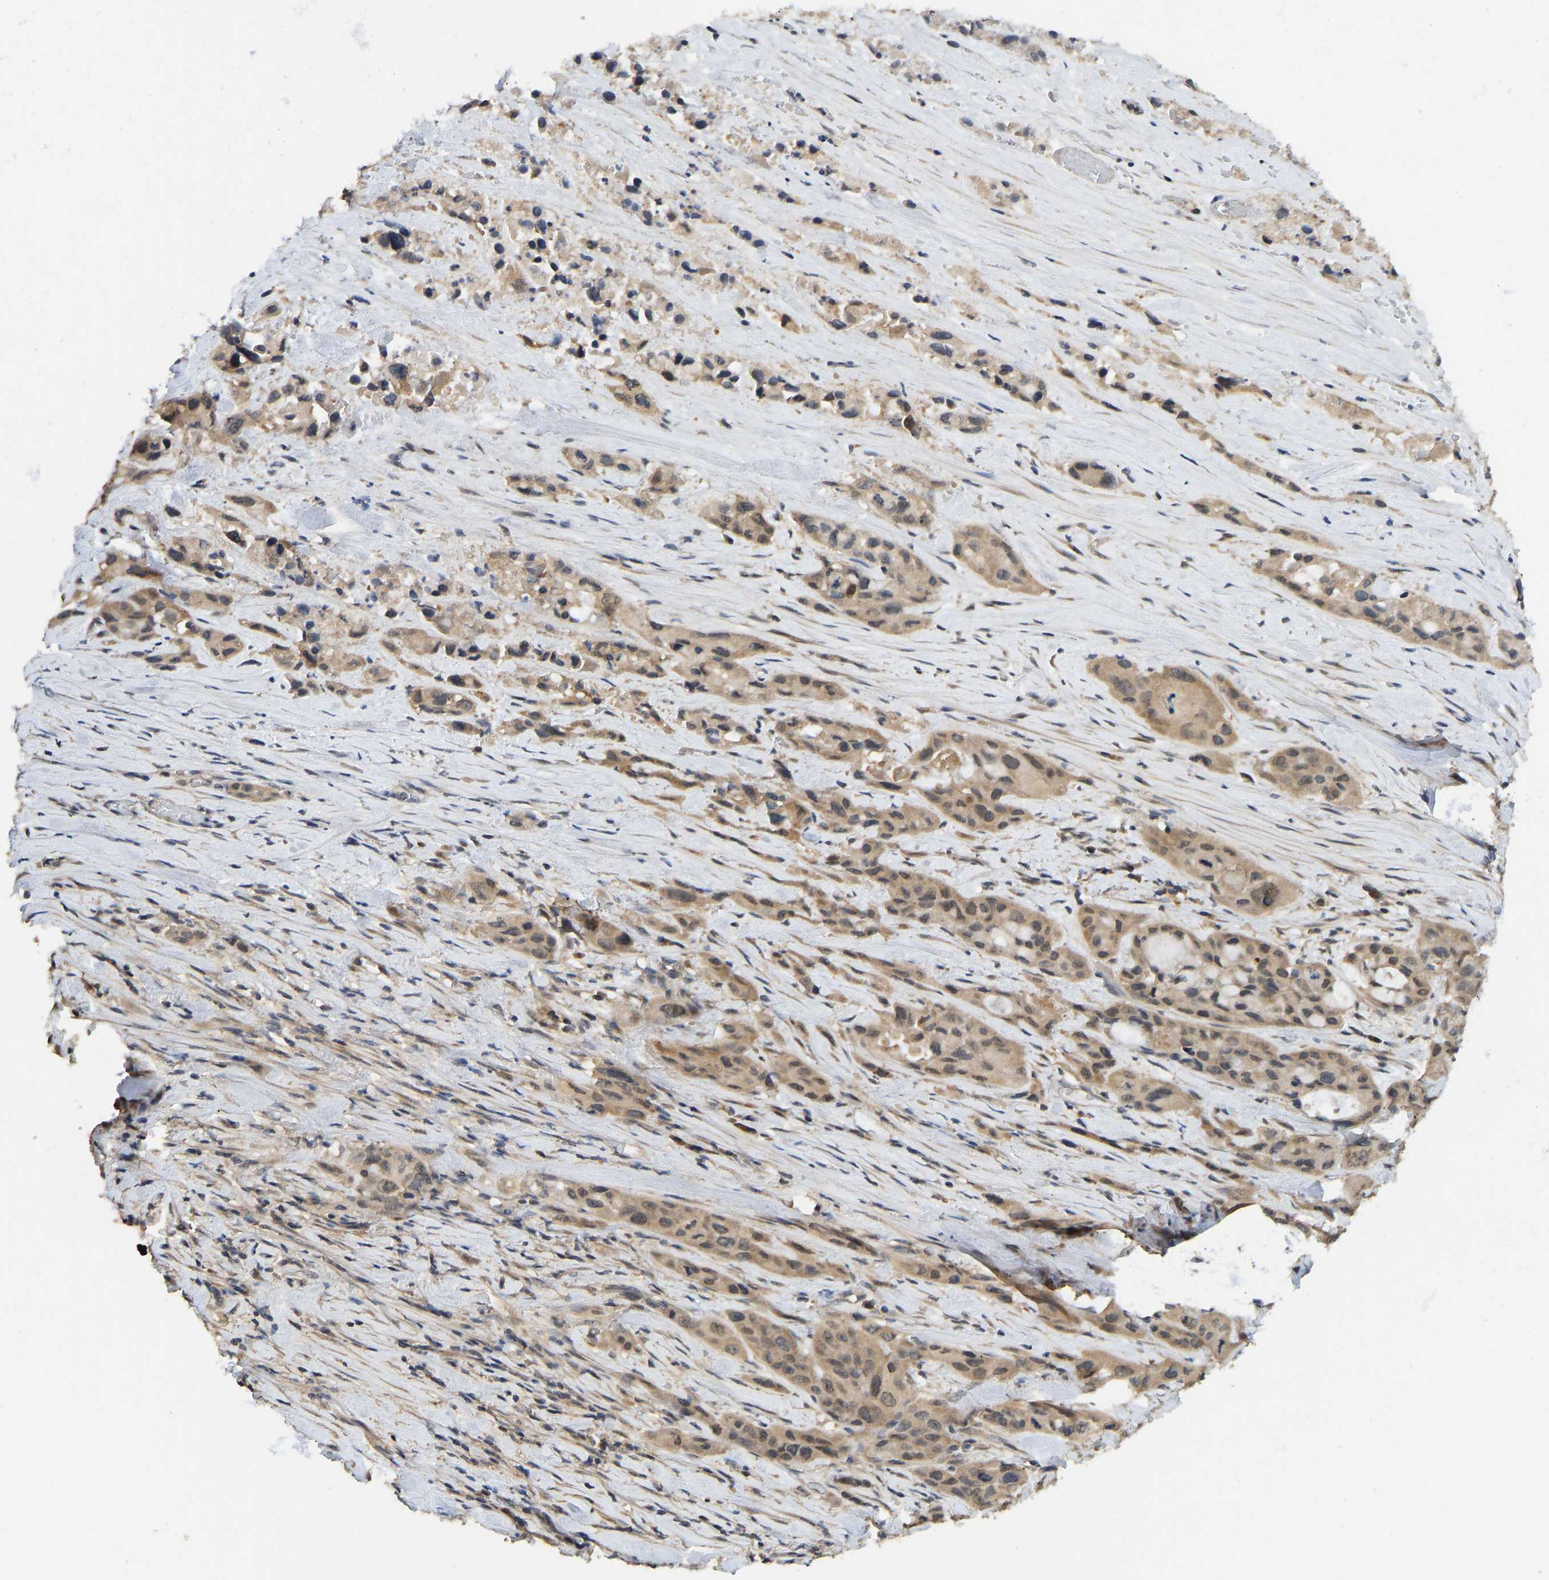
{"staining": {"intensity": "moderate", "quantity": ">75%", "location": "cytoplasmic/membranous"}, "tissue": "pancreatic cancer", "cell_type": "Tumor cells", "image_type": "cancer", "snomed": [{"axis": "morphology", "description": "Adenocarcinoma, NOS"}, {"axis": "topography", "description": "Pancreas"}], "caption": "The histopathology image displays staining of pancreatic adenocarcinoma, revealing moderate cytoplasmic/membranous protein positivity (brown color) within tumor cells. Using DAB (brown) and hematoxylin (blue) stains, captured at high magnification using brightfield microscopy.", "gene": "NDRG3", "patient": {"sex": "male", "age": 53}}